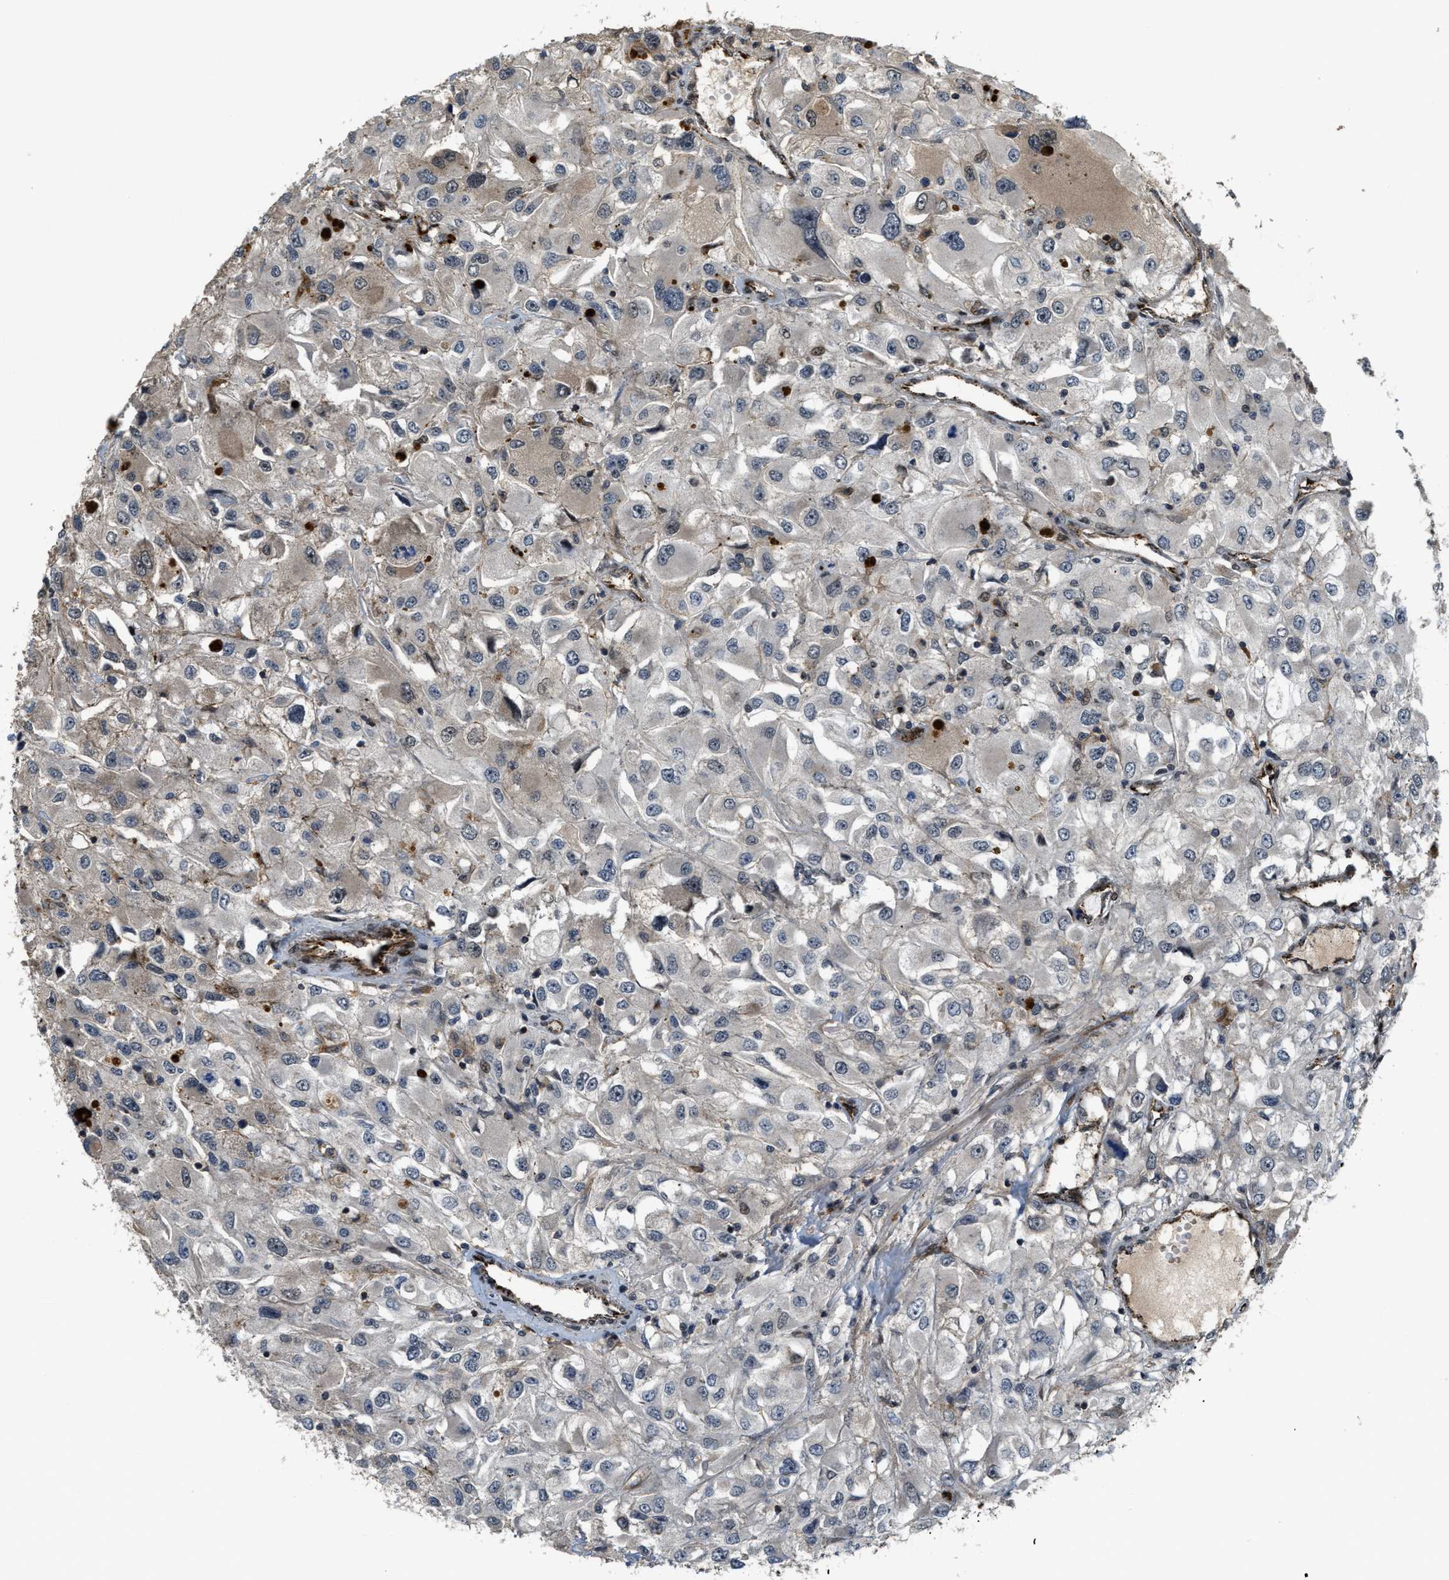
{"staining": {"intensity": "negative", "quantity": "none", "location": "none"}, "tissue": "renal cancer", "cell_type": "Tumor cells", "image_type": "cancer", "snomed": [{"axis": "morphology", "description": "Adenocarcinoma, NOS"}, {"axis": "topography", "description": "Kidney"}], "caption": "Tumor cells are negative for brown protein staining in renal adenocarcinoma.", "gene": "DPF2", "patient": {"sex": "female", "age": 52}}